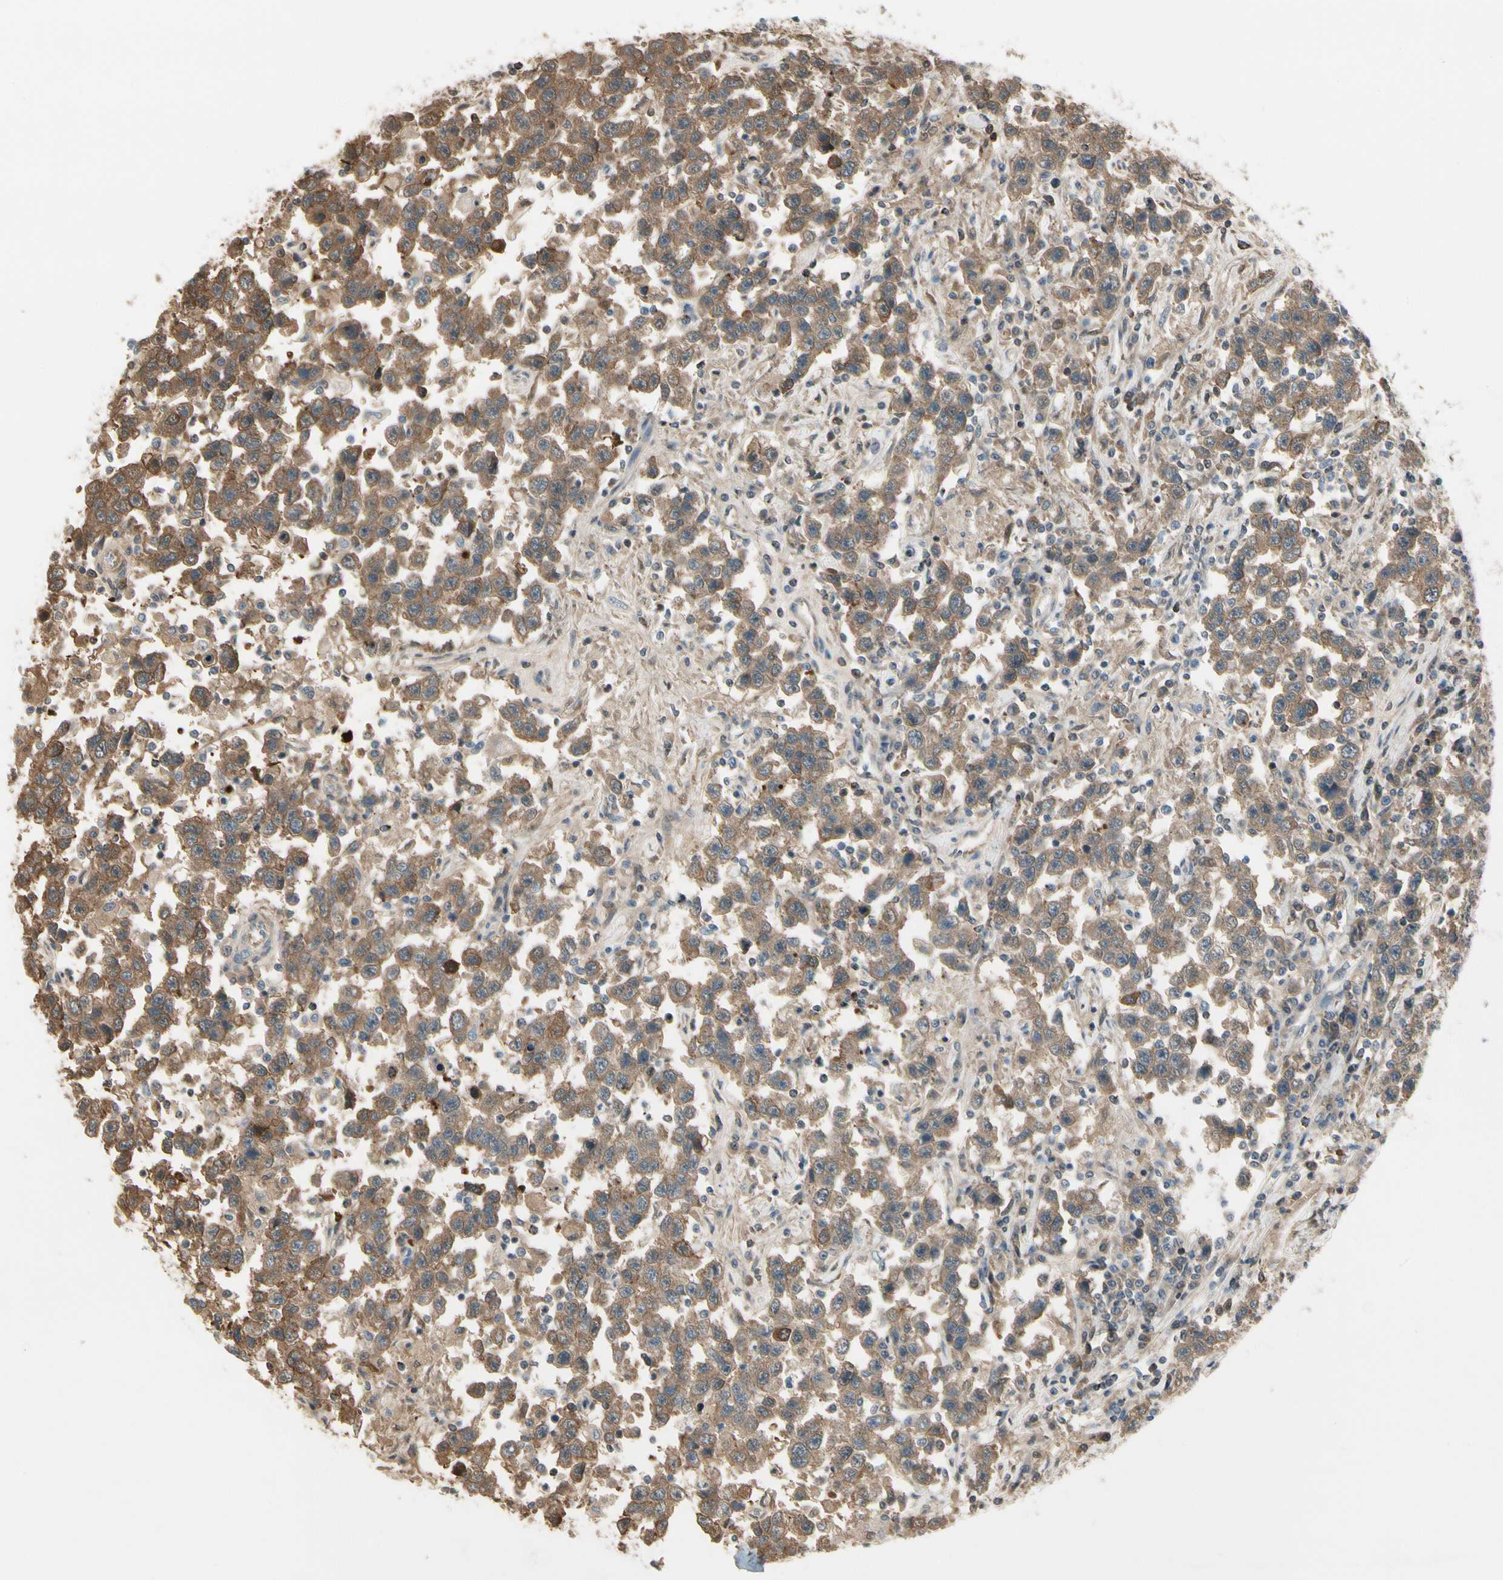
{"staining": {"intensity": "moderate", "quantity": ">75%", "location": "cytoplasmic/membranous"}, "tissue": "testis cancer", "cell_type": "Tumor cells", "image_type": "cancer", "snomed": [{"axis": "morphology", "description": "Seminoma, NOS"}, {"axis": "topography", "description": "Testis"}], "caption": "IHC staining of testis seminoma, which demonstrates medium levels of moderate cytoplasmic/membranous staining in approximately >75% of tumor cells indicating moderate cytoplasmic/membranous protein positivity. The staining was performed using DAB (3,3'-diaminobenzidine) (brown) for protein detection and nuclei were counterstained in hematoxylin (blue).", "gene": "EVC", "patient": {"sex": "male", "age": 41}}